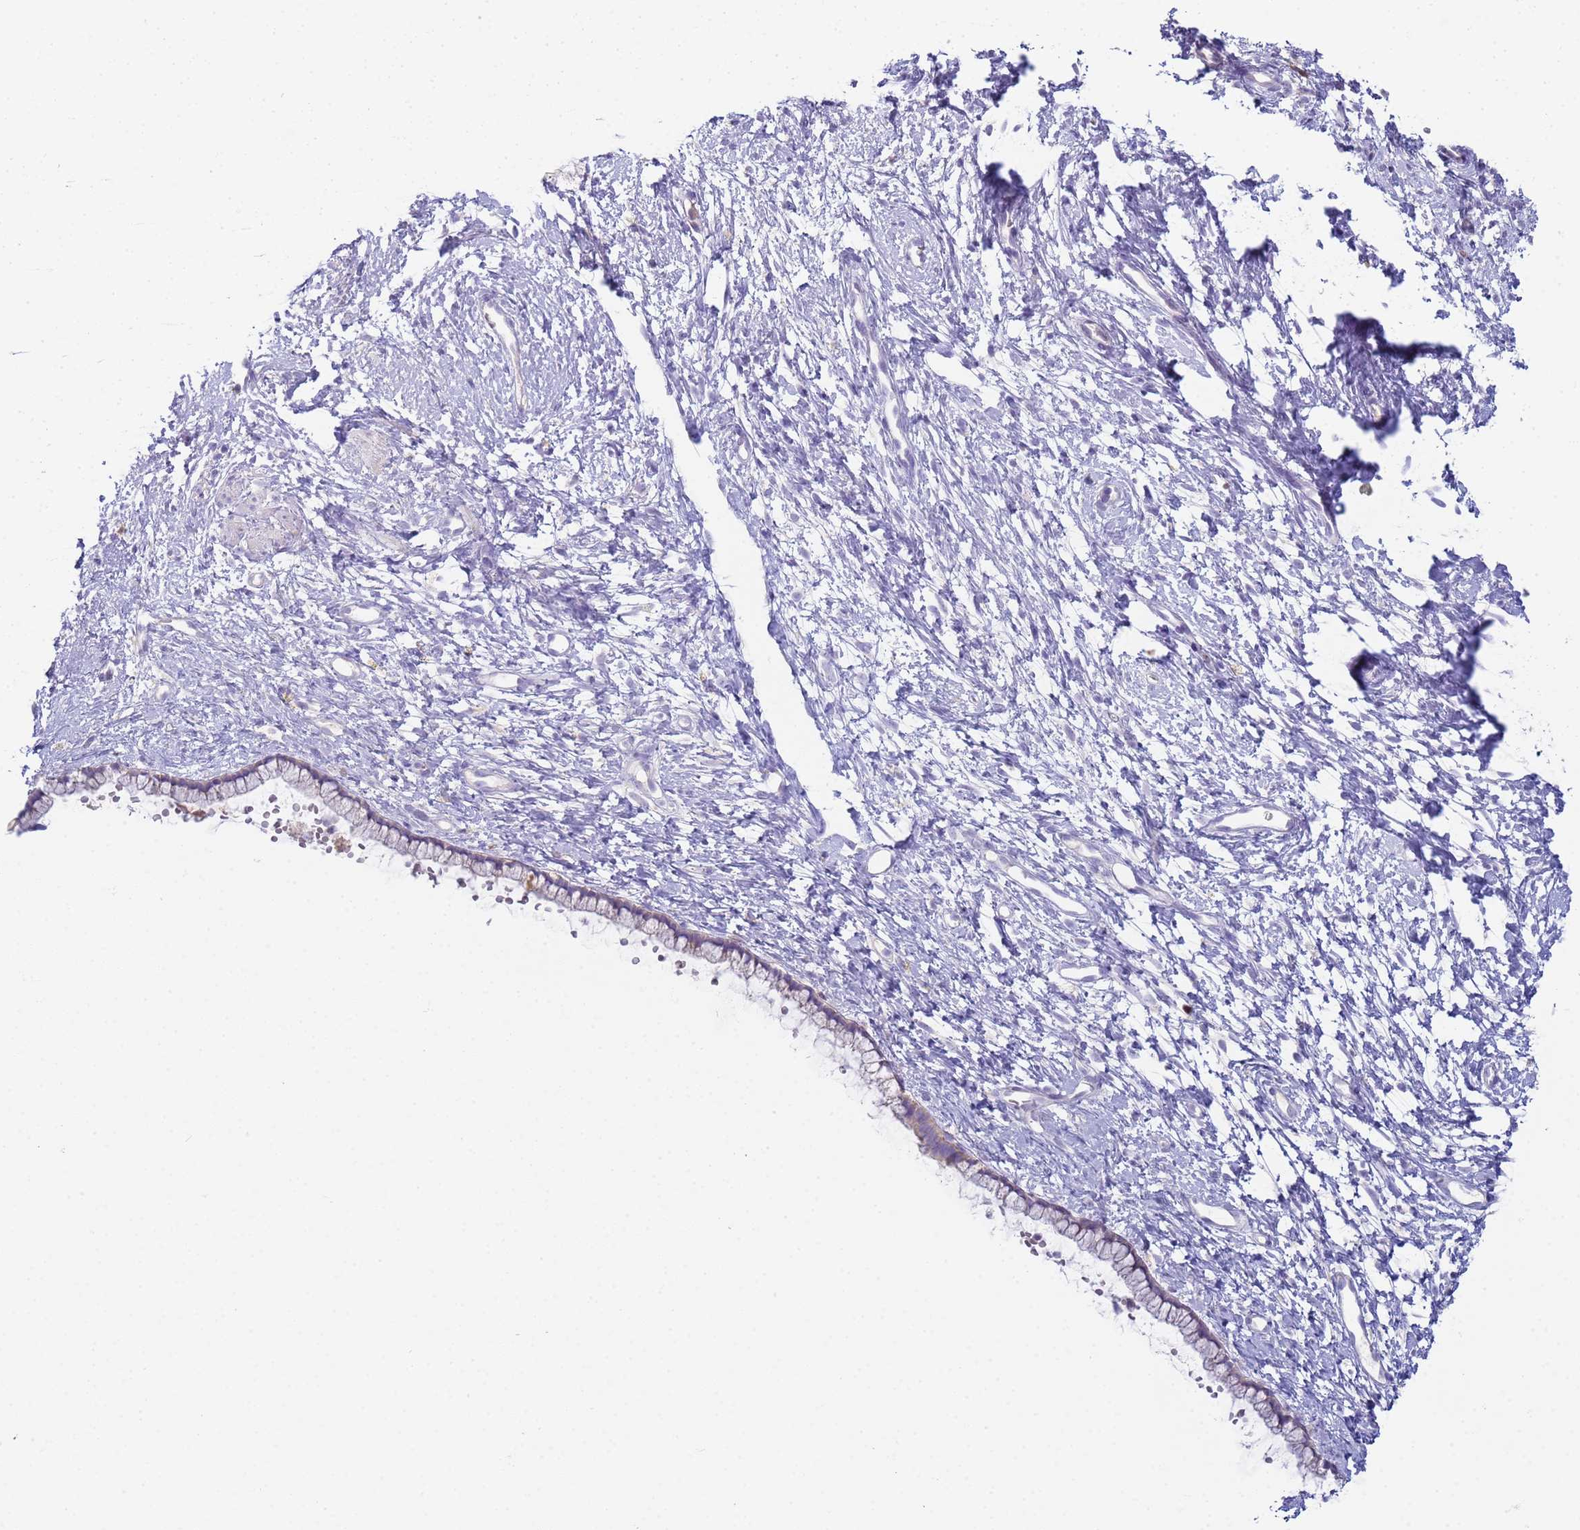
{"staining": {"intensity": "negative", "quantity": "none", "location": "none"}, "tissue": "cervix", "cell_type": "Glandular cells", "image_type": "normal", "snomed": [{"axis": "morphology", "description": "Normal tissue, NOS"}, {"axis": "topography", "description": "Cervix"}], "caption": "Immunohistochemistry of normal human cervix shows no expression in glandular cells.", "gene": "CR1", "patient": {"sex": "female", "age": 57}}